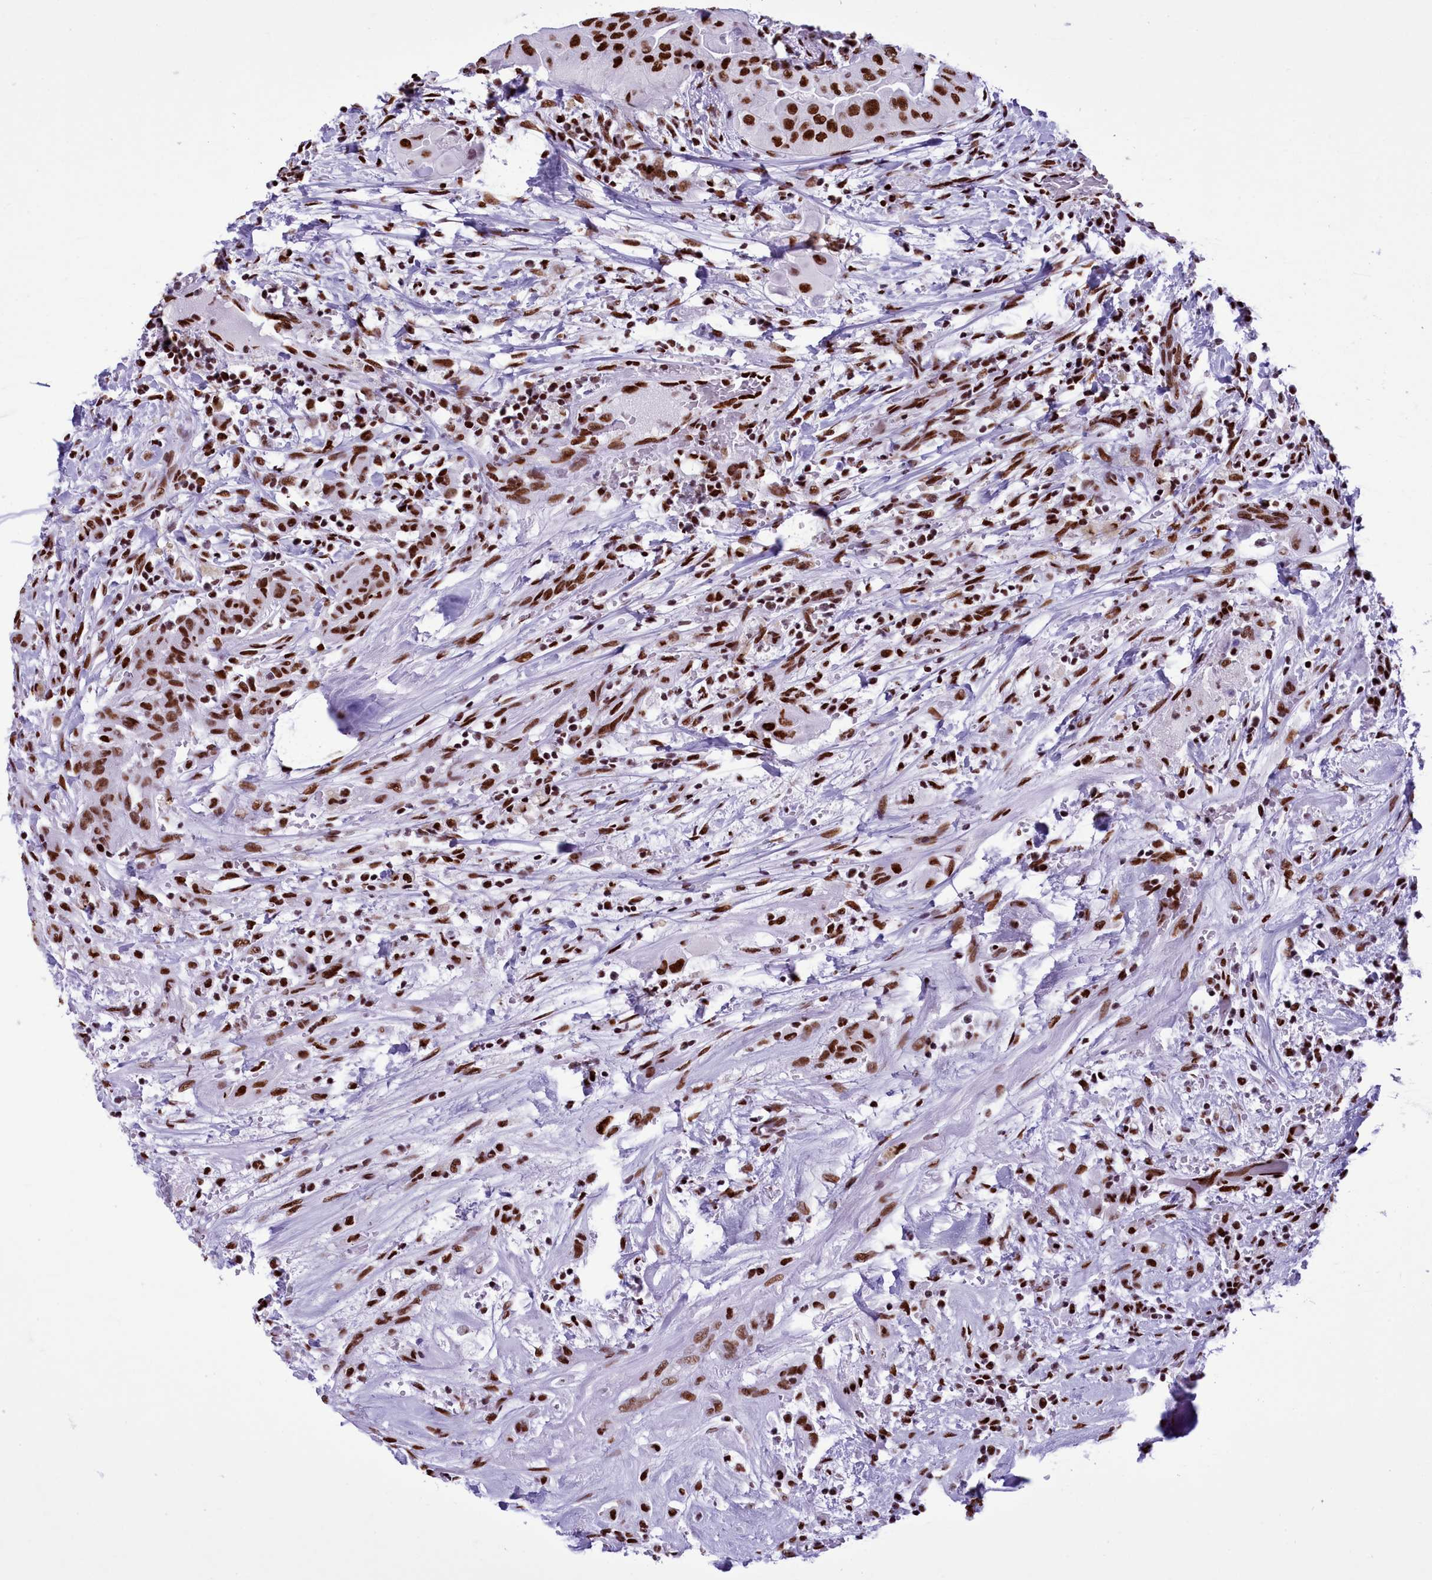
{"staining": {"intensity": "moderate", "quantity": ">75%", "location": "nuclear"}, "tissue": "thyroid cancer", "cell_type": "Tumor cells", "image_type": "cancer", "snomed": [{"axis": "morphology", "description": "Papillary adenocarcinoma, NOS"}, {"axis": "topography", "description": "Thyroid gland"}], "caption": "IHC histopathology image of neoplastic tissue: human thyroid cancer stained using immunohistochemistry shows medium levels of moderate protein expression localized specifically in the nuclear of tumor cells, appearing as a nuclear brown color.", "gene": "RALY", "patient": {"sex": "female", "age": 59}}